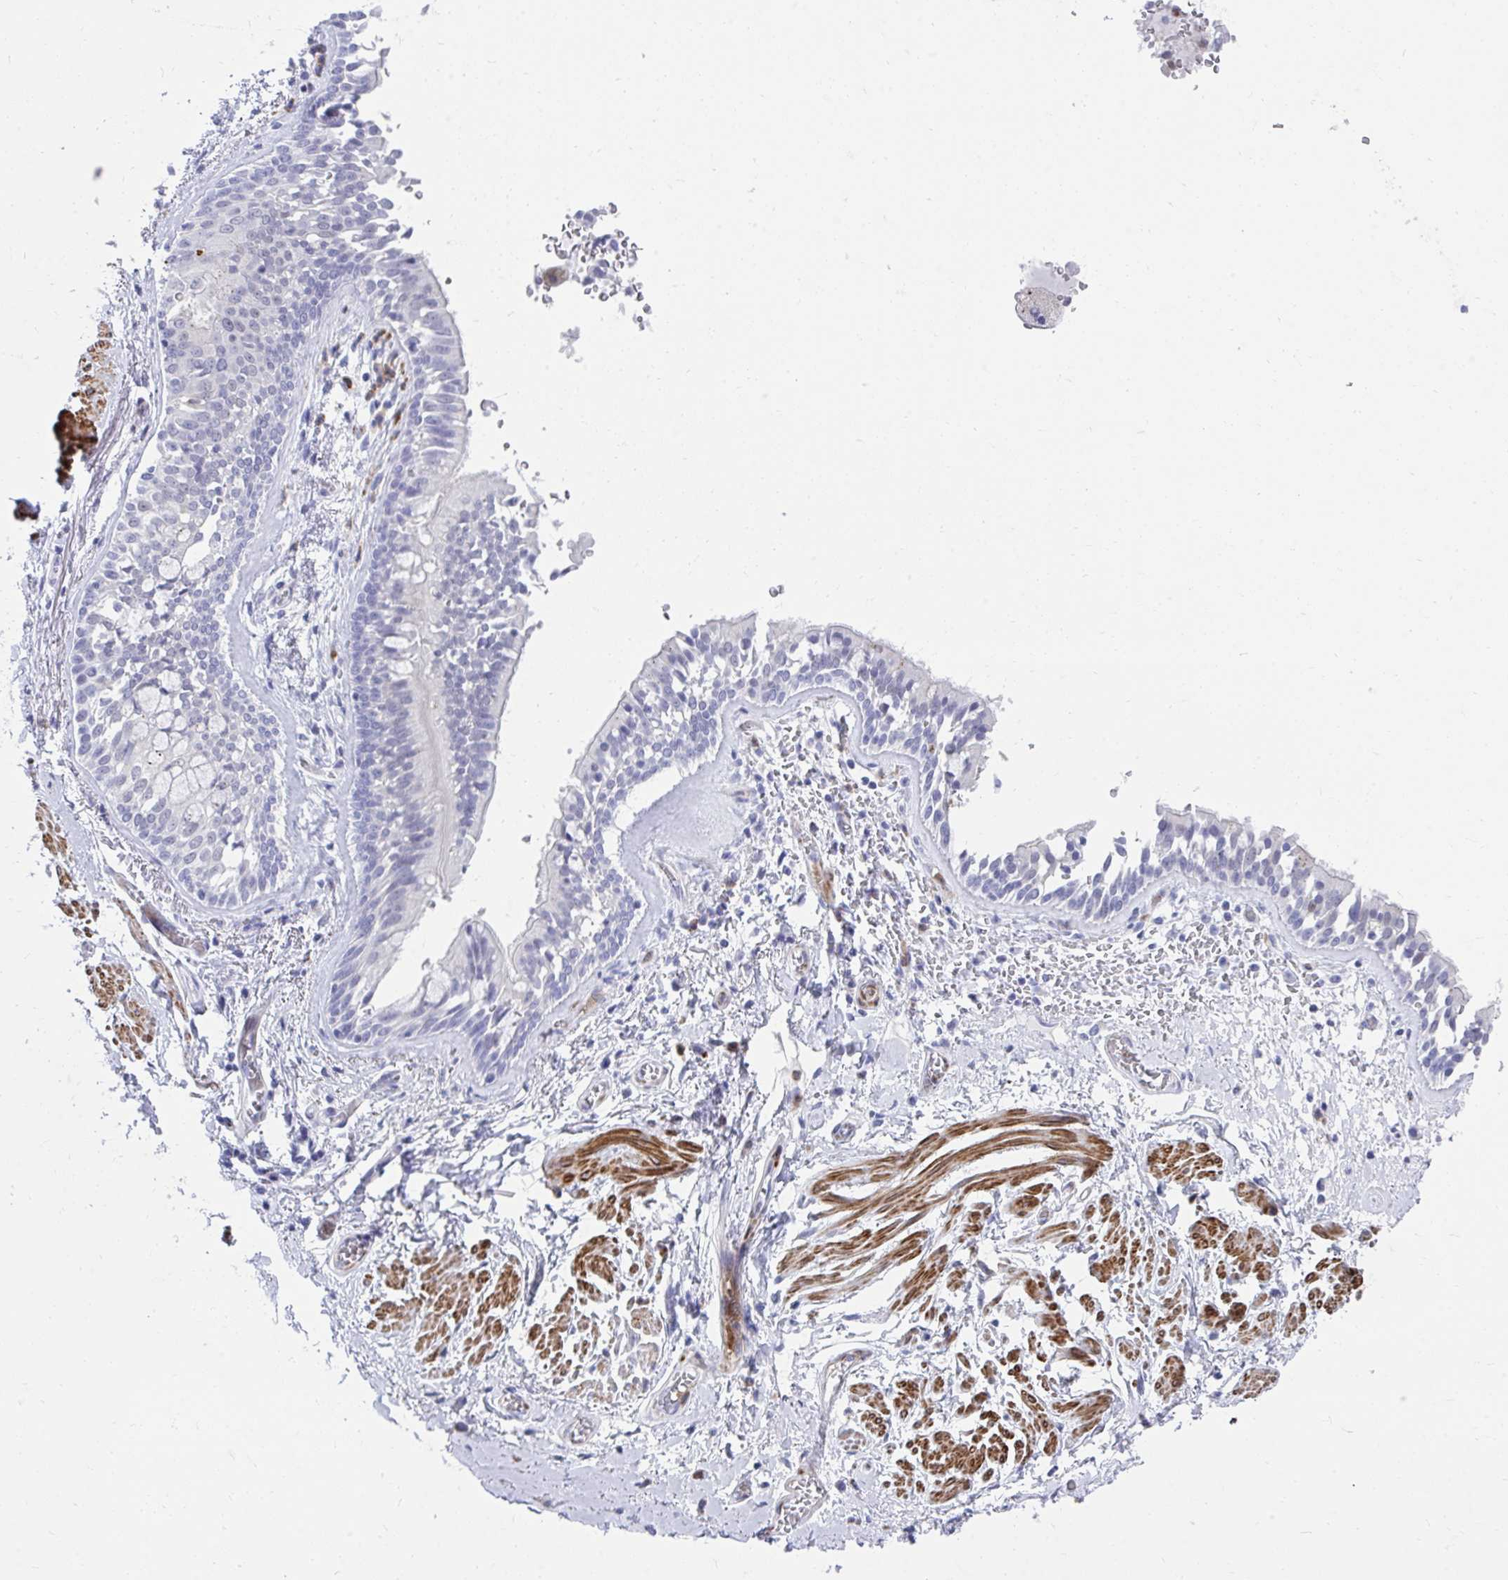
{"staining": {"intensity": "negative", "quantity": "none", "location": "none"}, "tissue": "adipose tissue", "cell_type": "Adipocytes", "image_type": "normal", "snomed": [{"axis": "morphology", "description": "Normal tissue, NOS"}, {"axis": "morphology", "description": "Degeneration, NOS"}, {"axis": "topography", "description": "Cartilage tissue"}, {"axis": "topography", "description": "Lung"}], "caption": "The micrograph exhibits no staining of adipocytes in unremarkable adipose tissue.", "gene": "CSTB", "patient": {"sex": "female", "age": 61}}